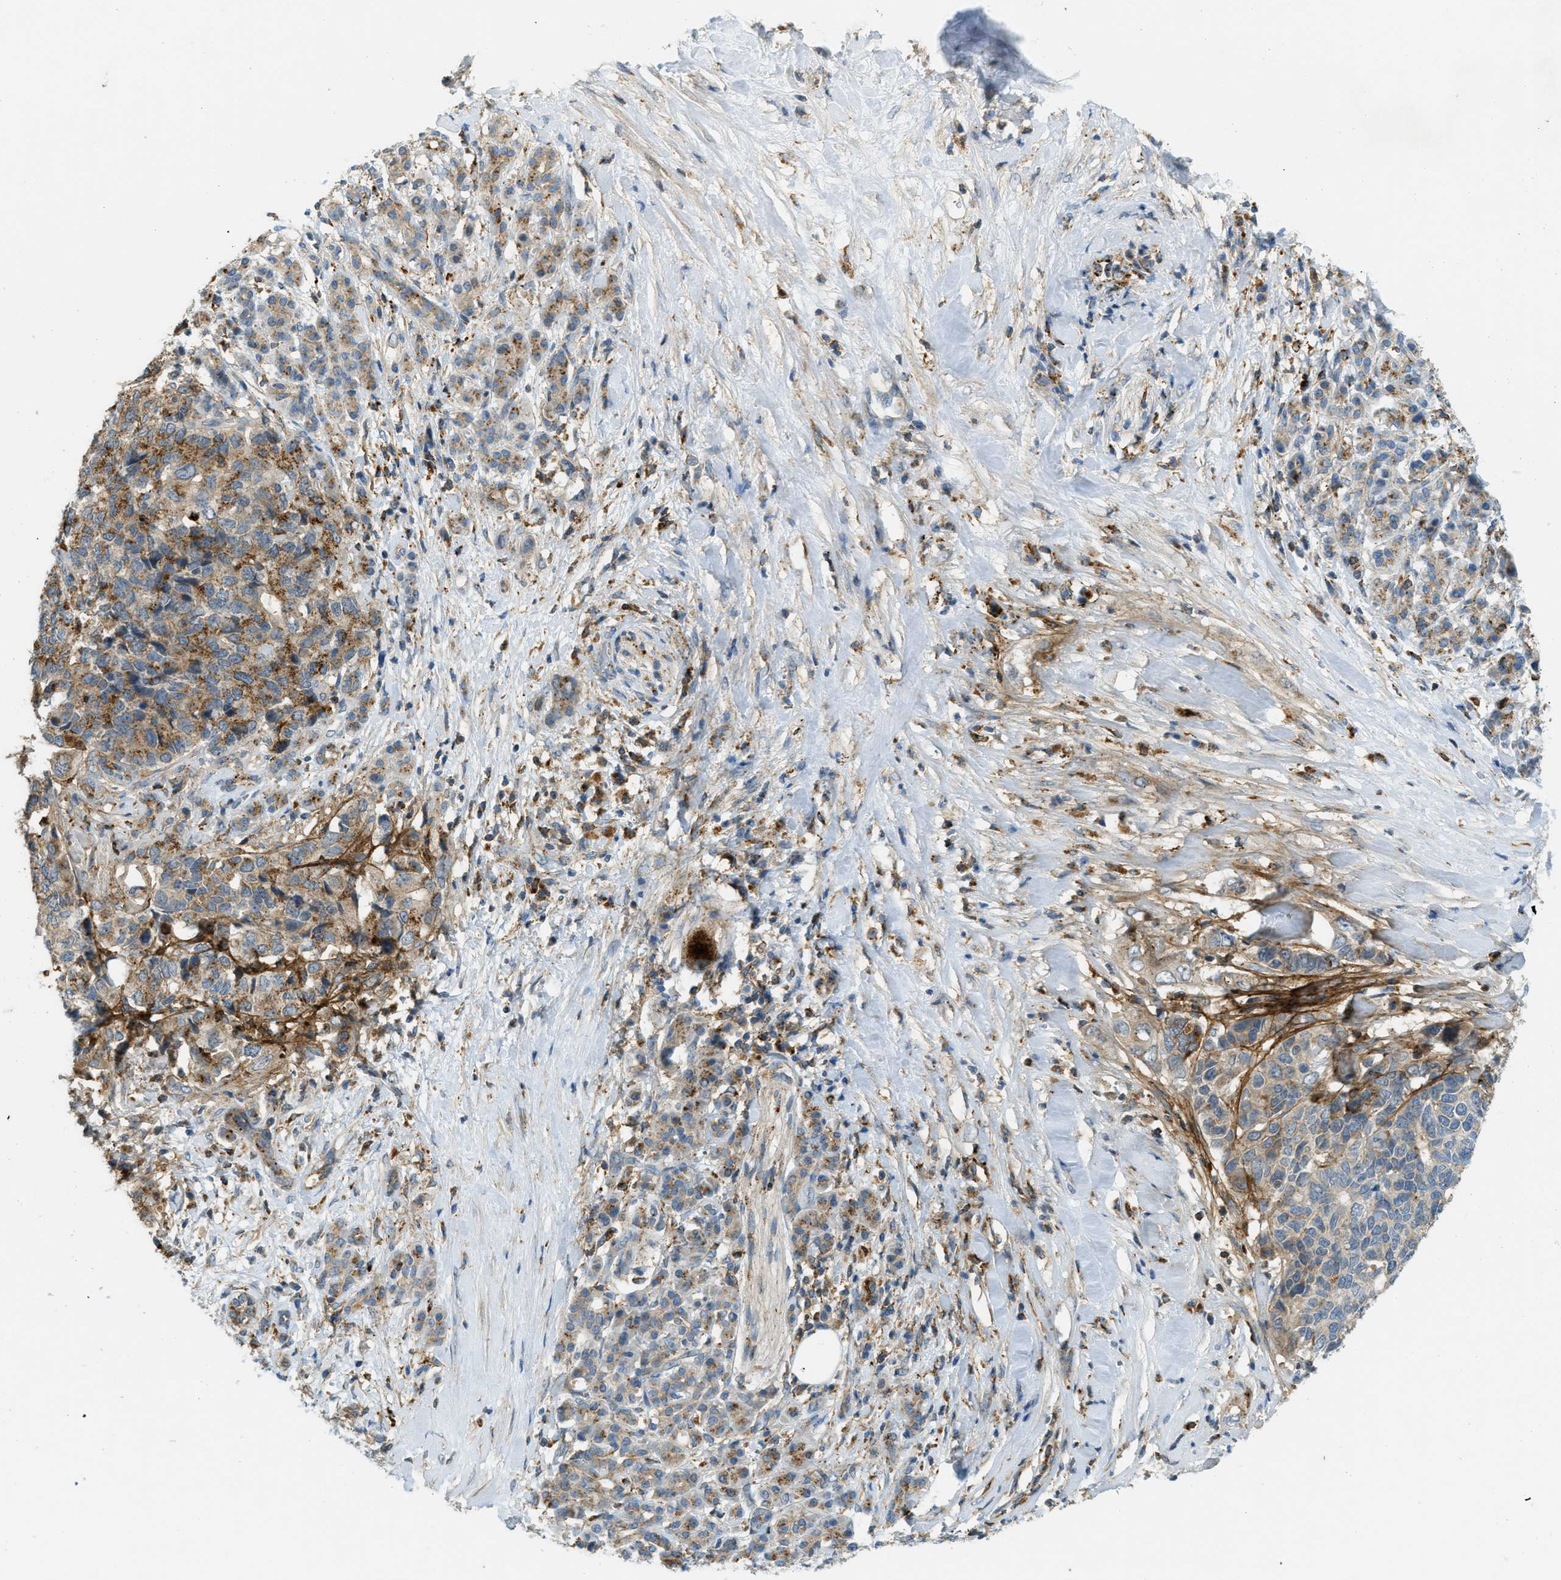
{"staining": {"intensity": "moderate", "quantity": "<25%", "location": "cytoplasmic/membranous"}, "tissue": "pancreatic cancer", "cell_type": "Tumor cells", "image_type": "cancer", "snomed": [{"axis": "morphology", "description": "Adenocarcinoma, NOS"}, {"axis": "topography", "description": "Pancreas"}], "caption": "Protein expression analysis of pancreatic cancer displays moderate cytoplasmic/membranous expression in about <25% of tumor cells.", "gene": "PLBD2", "patient": {"sex": "female", "age": 56}}